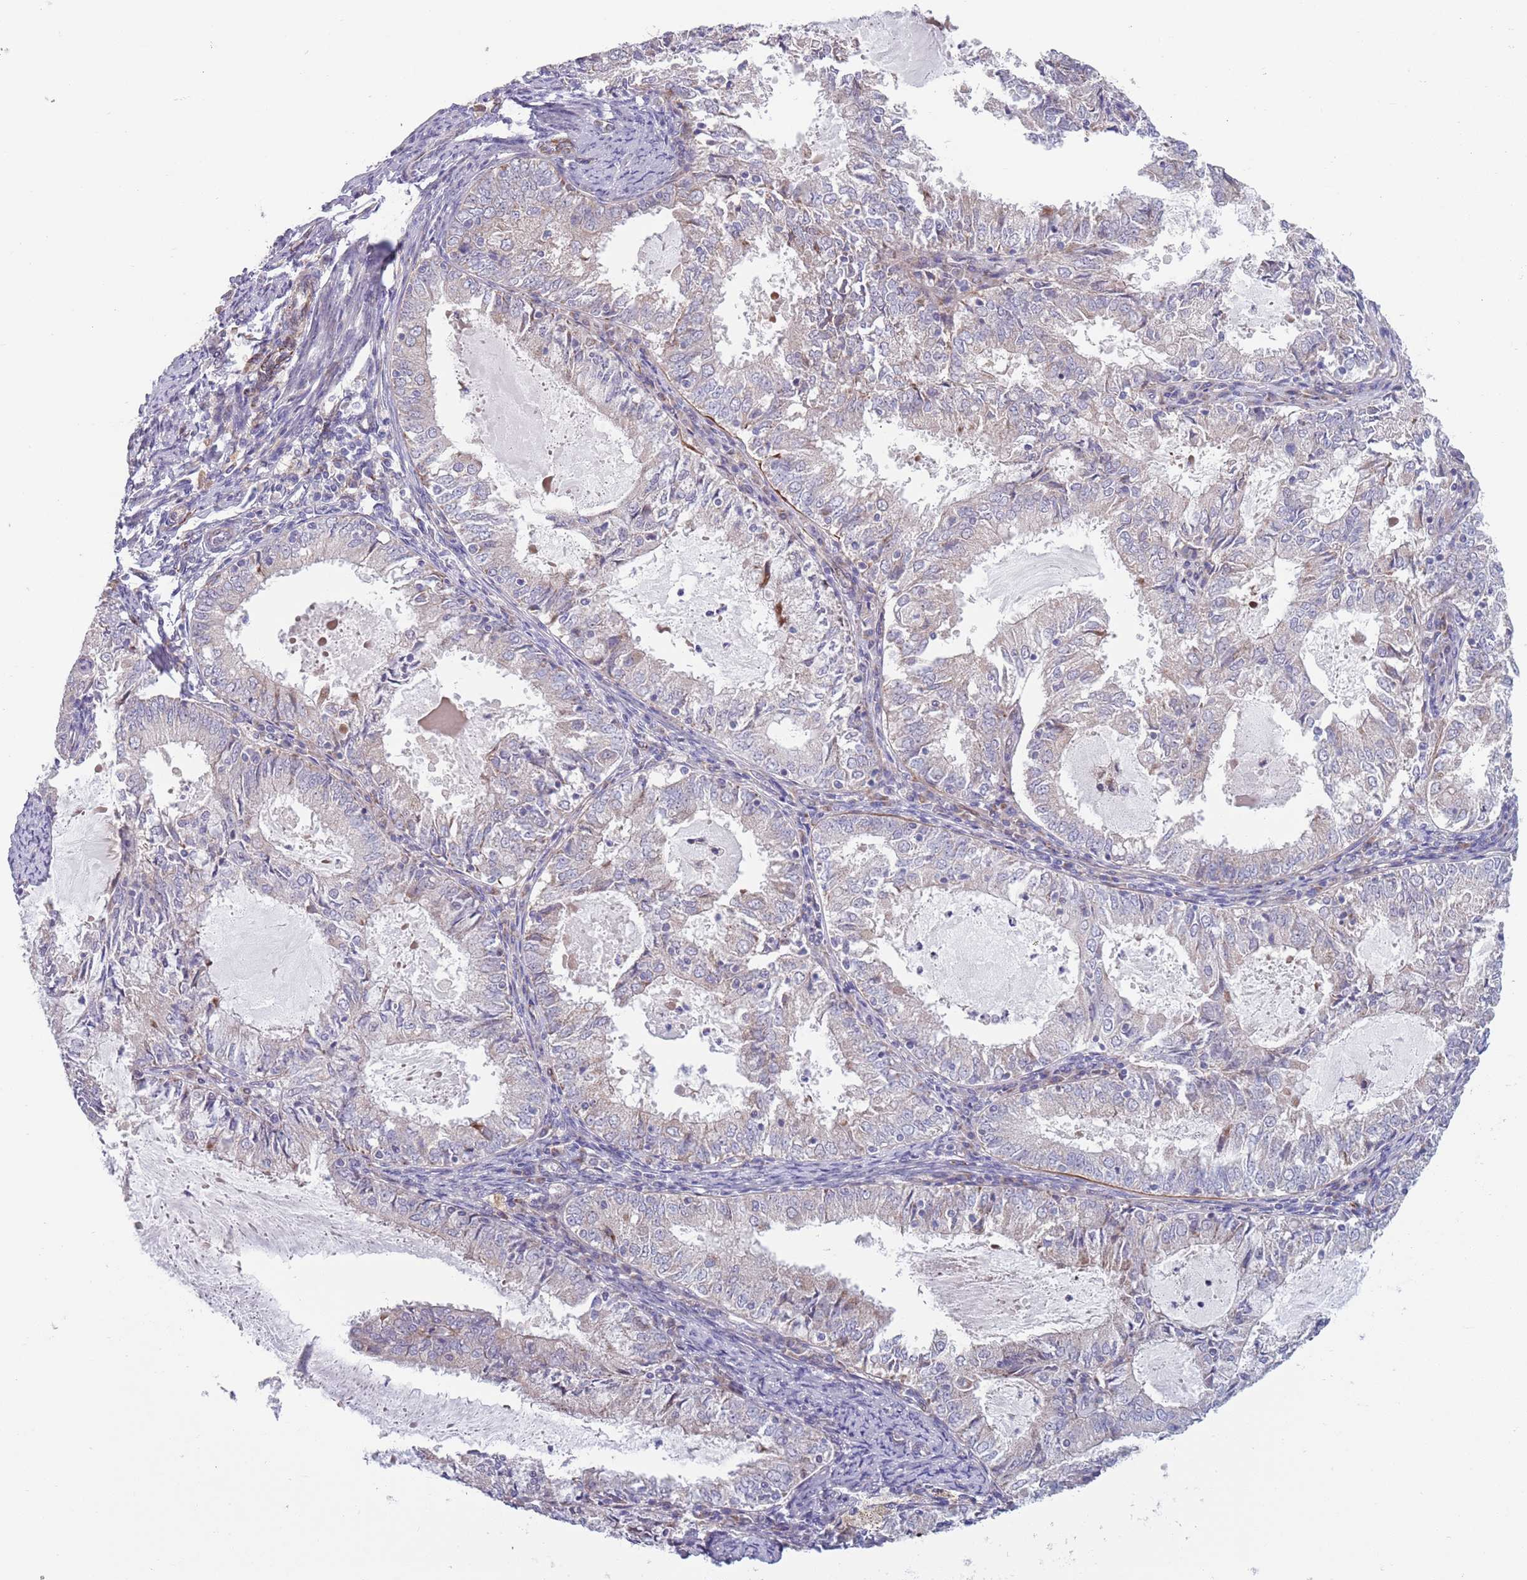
{"staining": {"intensity": "negative", "quantity": "none", "location": "none"}, "tissue": "endometrial cancer", "cell_type": "Tumor cells", "image_type": "cancer", "snomed": [{"axis": "morphology", "description": "Adenocarcinoma, NOS"}, {"axis": "topography", "description": "Endometrium"}], "caption": "Immunohistochemistry (IHC) of endometrial adenocarcinoma demonstrates no expression in tumor cells.", "gene": "TYW1", "patient": {"sex": "female", "age": 57}}